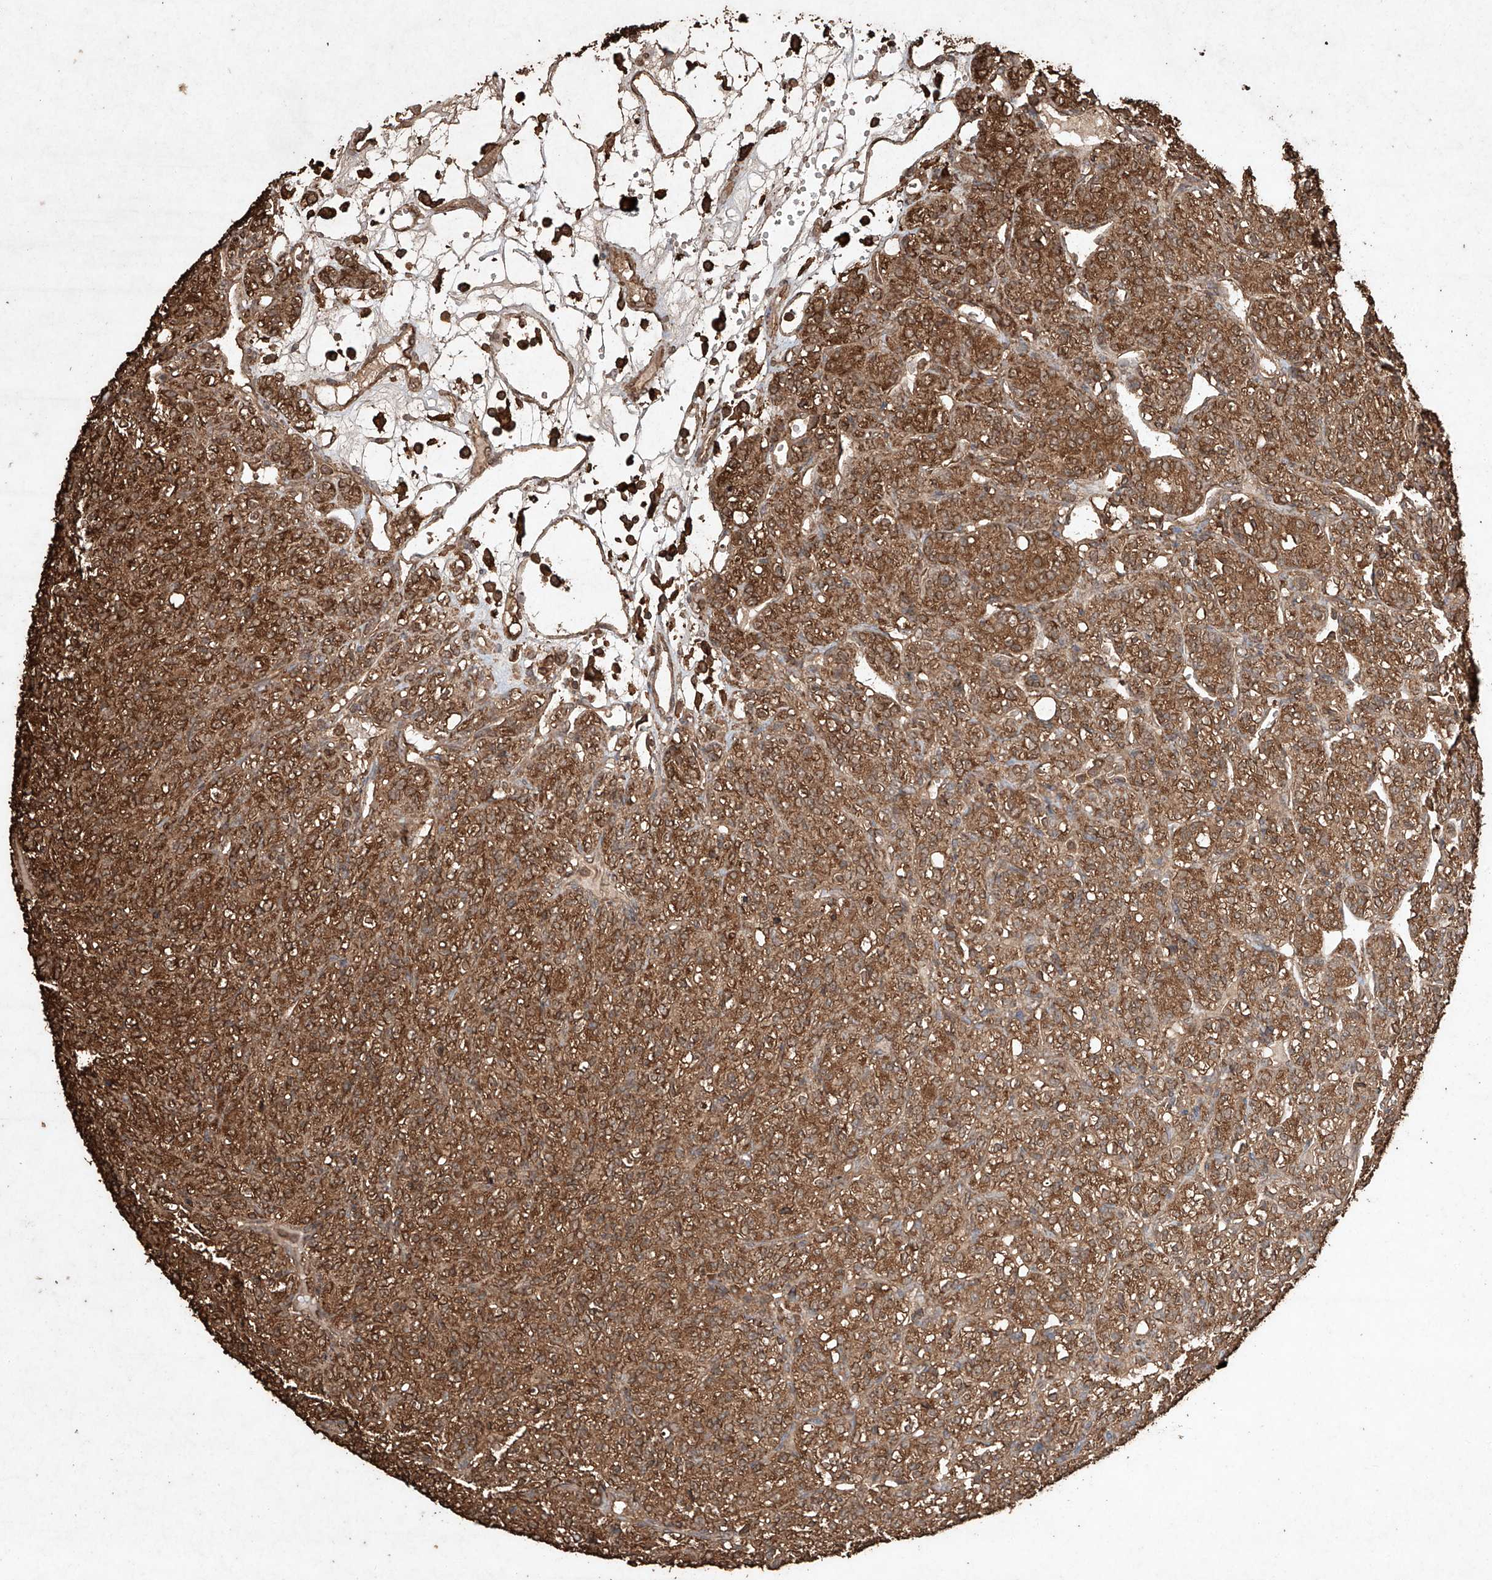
{"staining": {"intensity": "strong", "quantity": ">75%", "location": "cytoplasmic/membranous"}, "tissue": "renal cancer", "cell_type": "Tumor cells", "image_type": "cancer", "snomed": [{"axis": "morphology", "description": "Adenocarcinoma, NOS"}, {"axis": "topography", "description": "Kidney"}], "caption": "The micrograph reveals immunohistochemical staining of renal cancer (adenocarcinoma). There is strong cytoplasmic/membranous staining is present in about >75% of tumor cells.", "gene": "M6PR", "patient": {"sex": "male", "age": 77}}